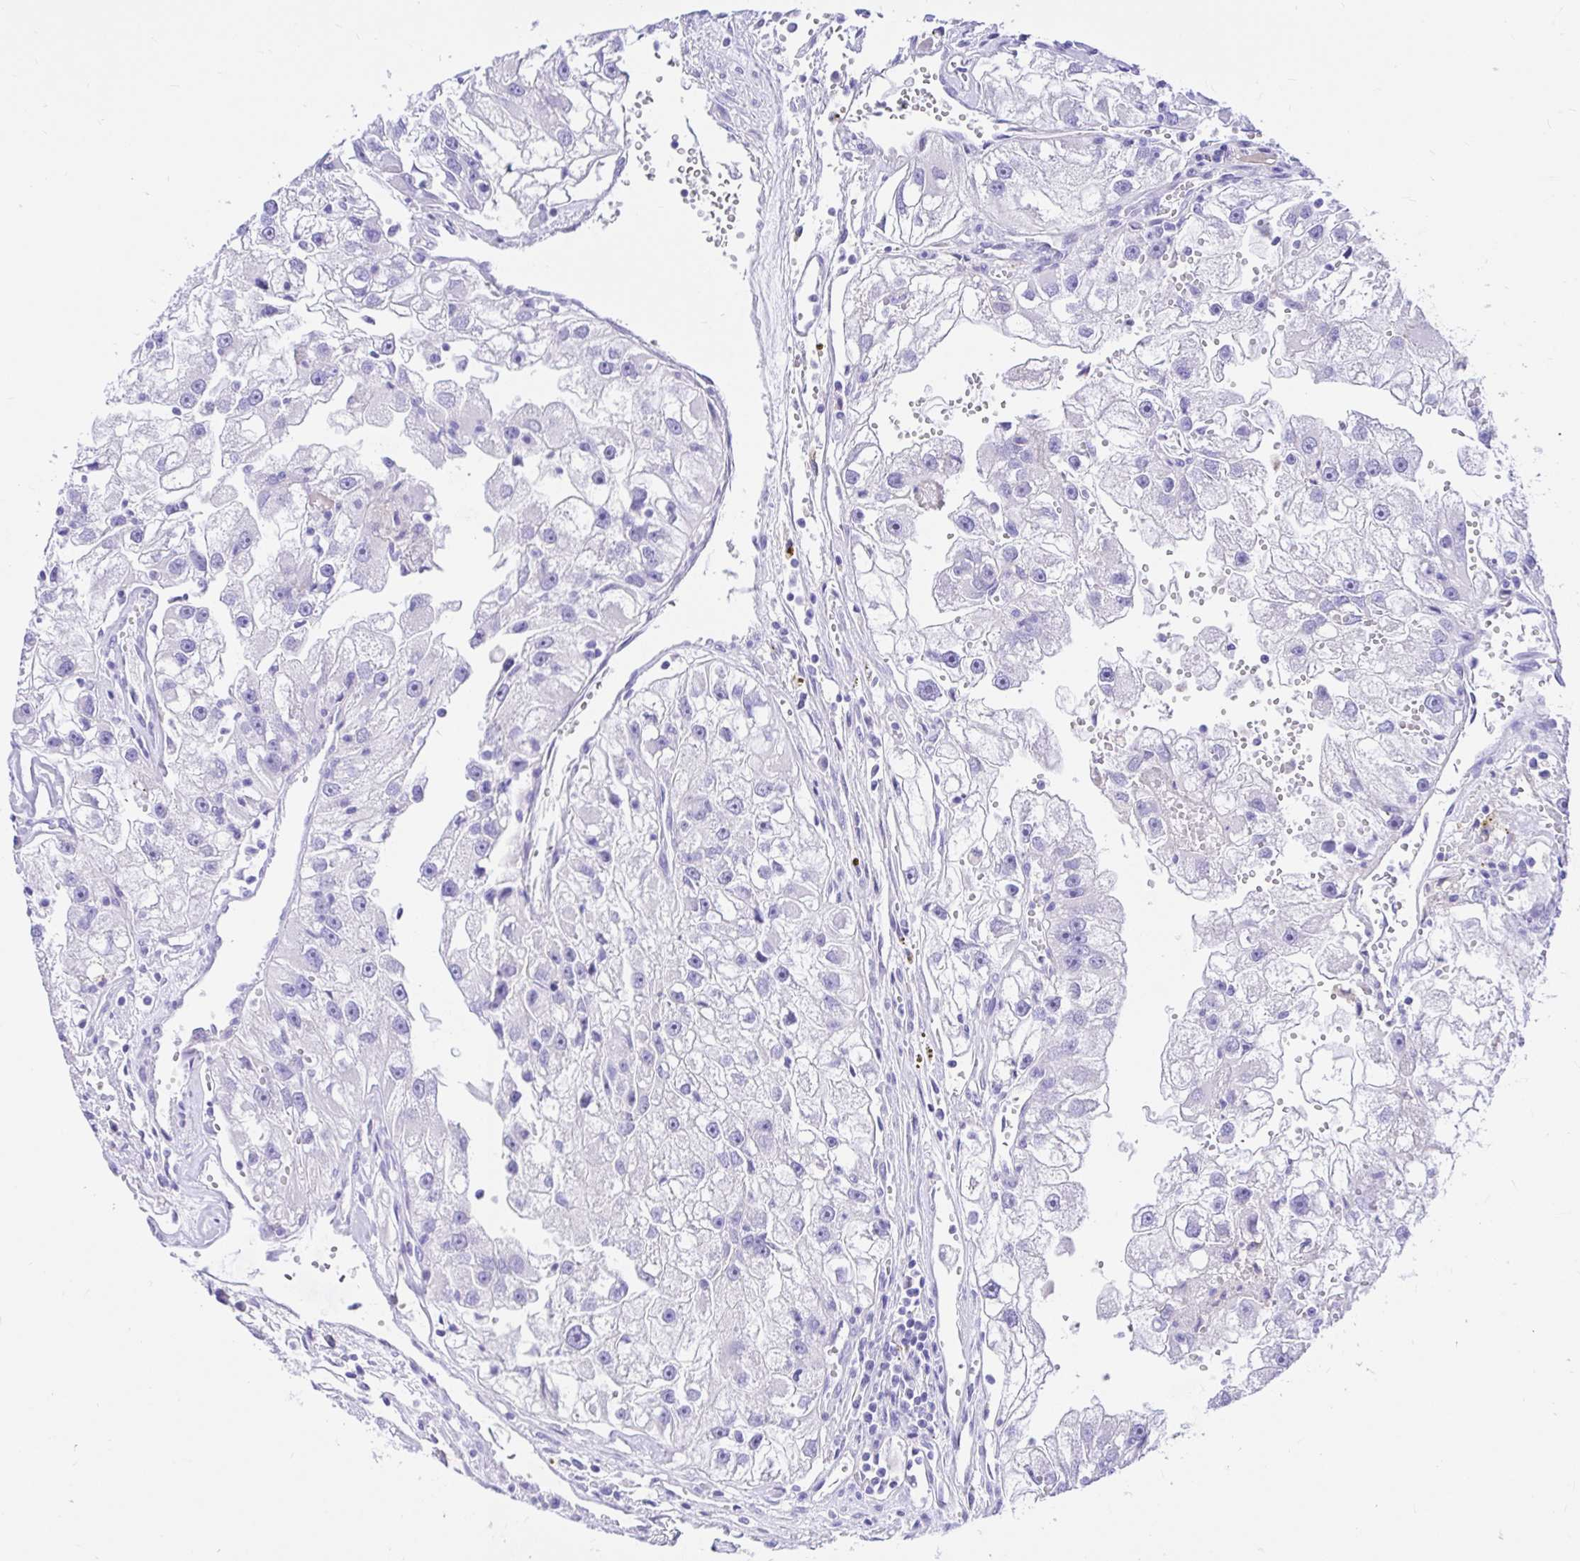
{"staining": {"intensity": "negative", "quantity": "none", "location": "none"}, "tissue": "renal cancer", "cell_type": "Tumor cells", "image_type": "cancer", "snomed": [{"axis": "morphology", "description": "Adenocarcinoma, NOS"}, {"axis": "topography", "description": "Kidney"}], "caption": "Immunohistochemistry (IHC) photomicrograph of renal cancer (adenocarcinoma) stained for a protein (brown), which exhibits no staining in tumor cells.", "gene": "BACE2", "patient": {"sex": "male", "age": 63}}